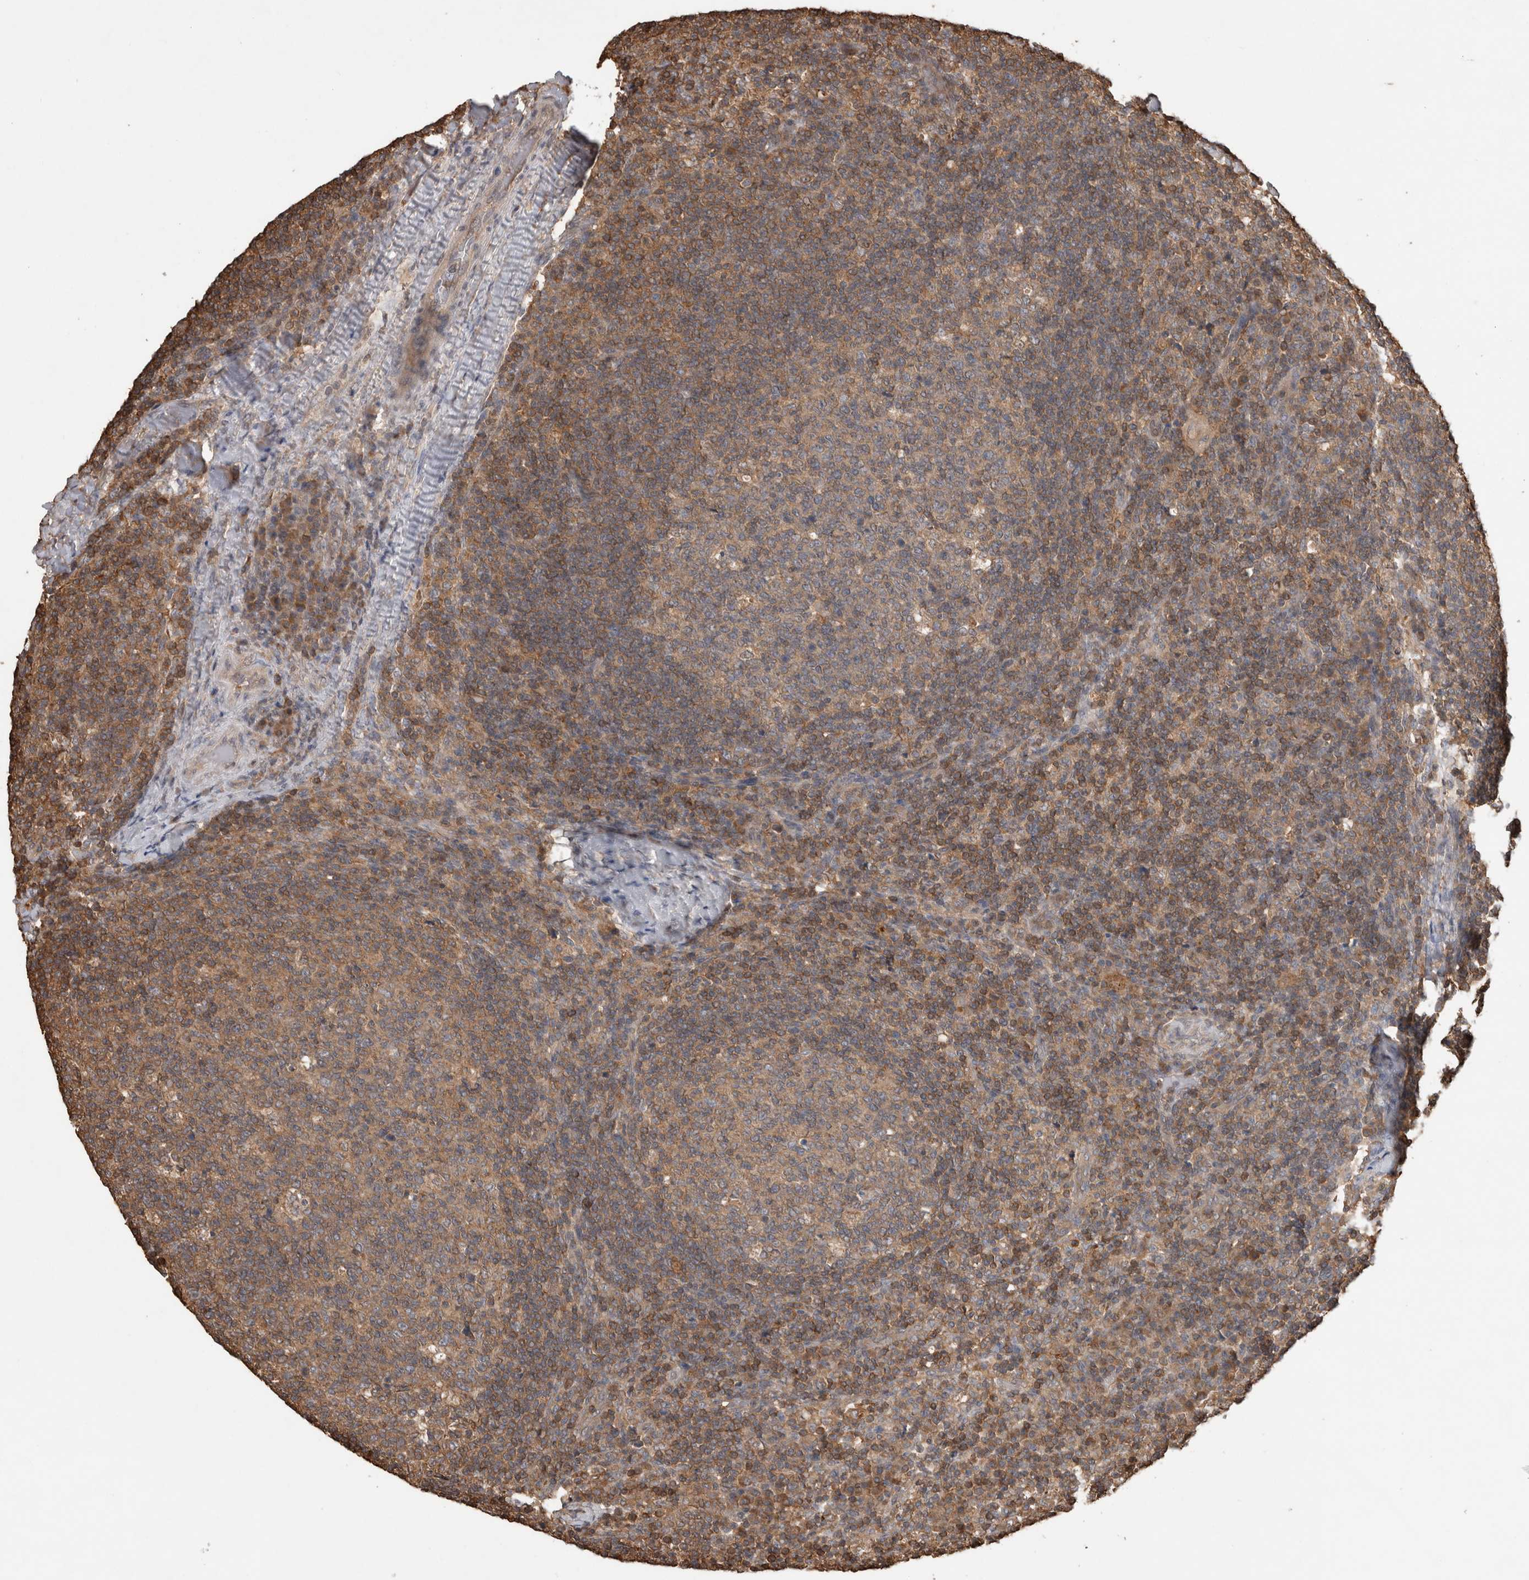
{"staining": {"intensity": "moderate", "quantity": ">75%", "location": "cytoplasmic/membranous"}, "tissue": "lymph node", "cell_type": "Germinal center cells", "image_type": "normal", "snomed": [{"axis": "morphology", "description": "Normal tissue, NOS"}, {"axis": "morphology", "description": "Inflammation, NOS"}, {"axis": "topography", "description": "Lymph node"}], "caption": "Immunohistochemistry (IHC) micrograph of normal lymph node: human lymph node stained using immunohistochemistry (IHC) shows medium levels of moderate protein expression localized specifically in the cytoplasmic/membranous of germinal center cells, appearing as a cytoplasmic/membranous brown color.", "gene": "TRIM5", "patient": {"sex": "male", "age": 55}}